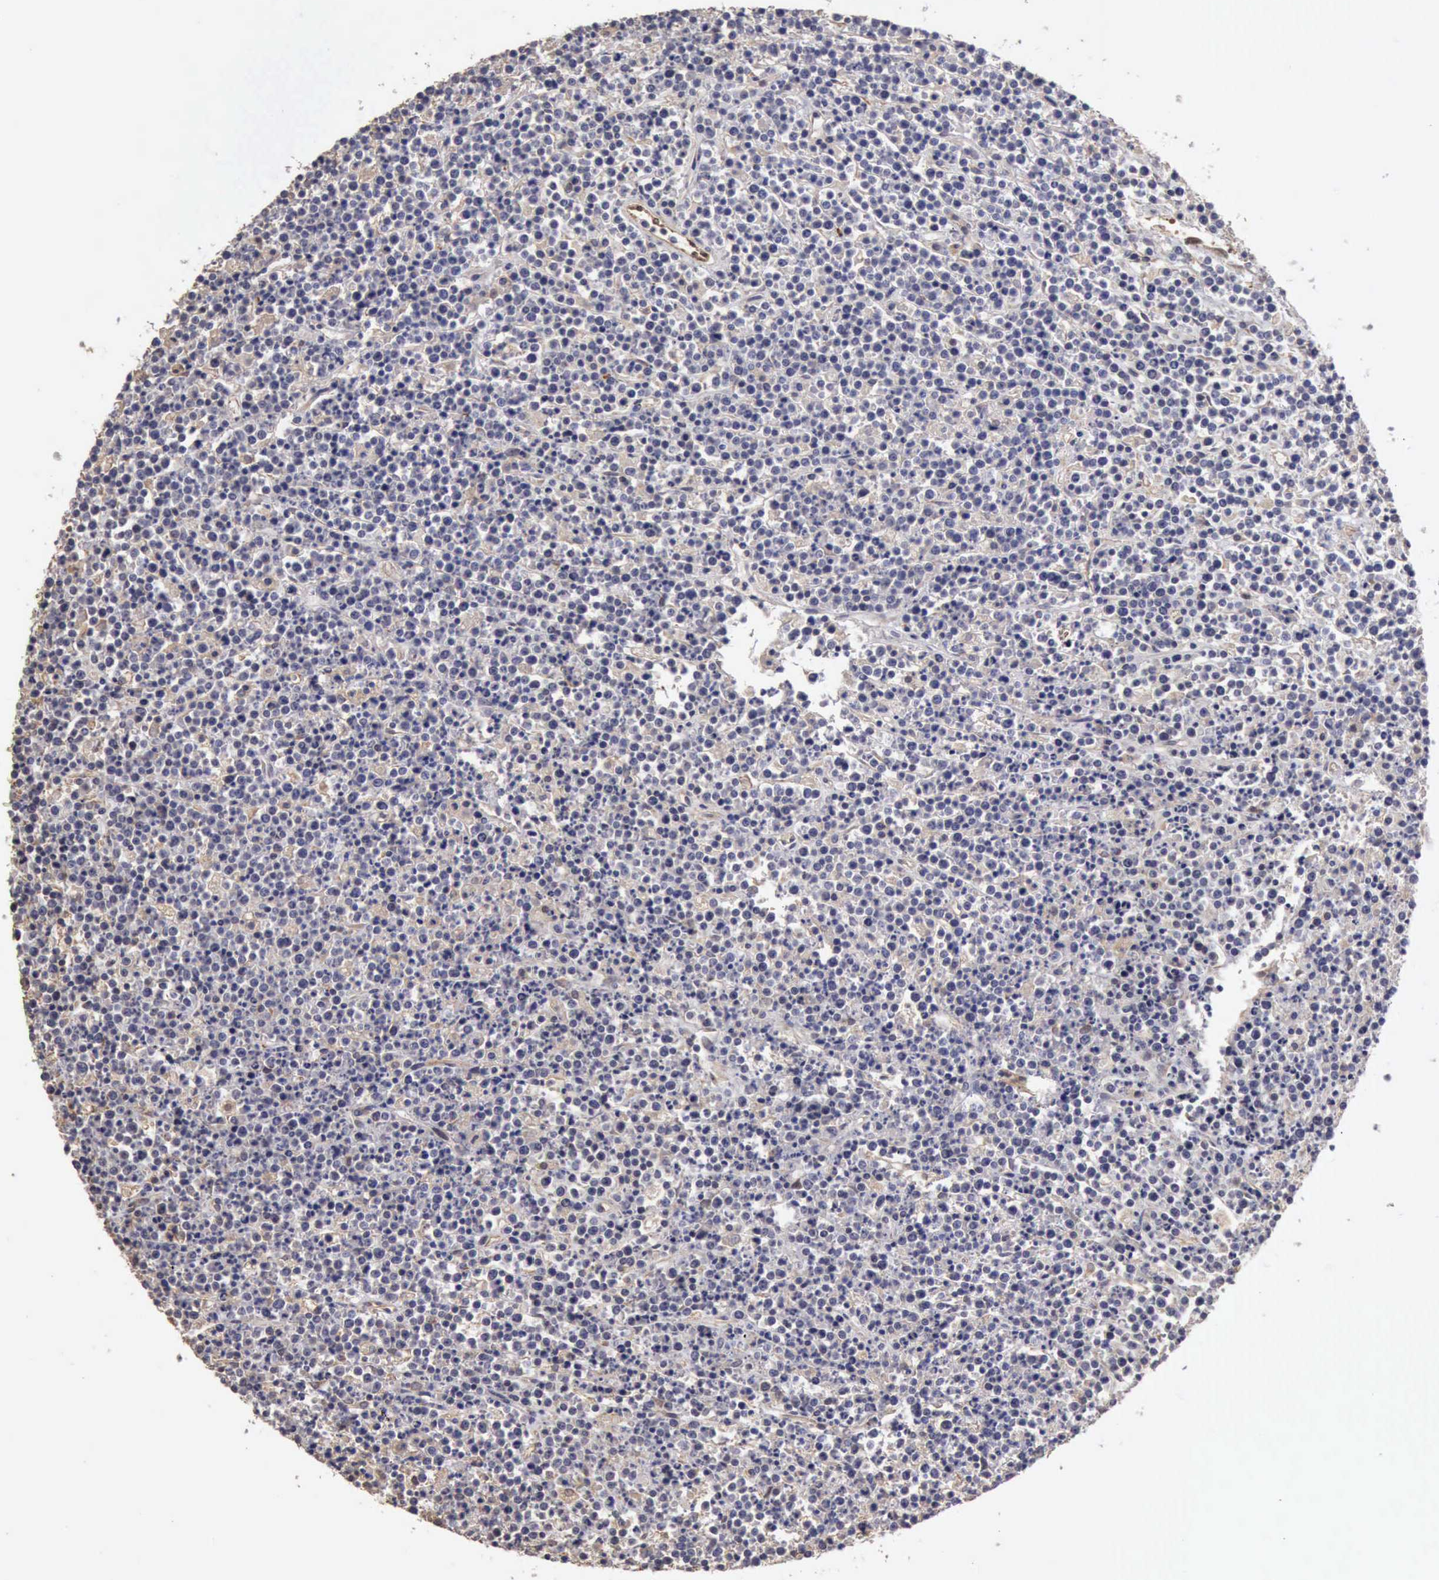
{"staining": {"intensity": "negative", "quantity": "none", "location": "none"}, "tissue": "lymphoma", "cell_type": "Tumor cells", "image_type": "cancer", "snomed": [{"axis": "morphology", "description": "Malignant lymphoma, non-Hodgkin's type, High grade"}, {"axis": "topography", "description": "Ovary"}], "caption": "Human malignant lymphoma, non-Hodgkin's type (high-grade) stained for a protein using immunohistochemistry displays no staining in tumor cells.", "gene": "BMX", "patient": {"sex": "female", "age": 56}}